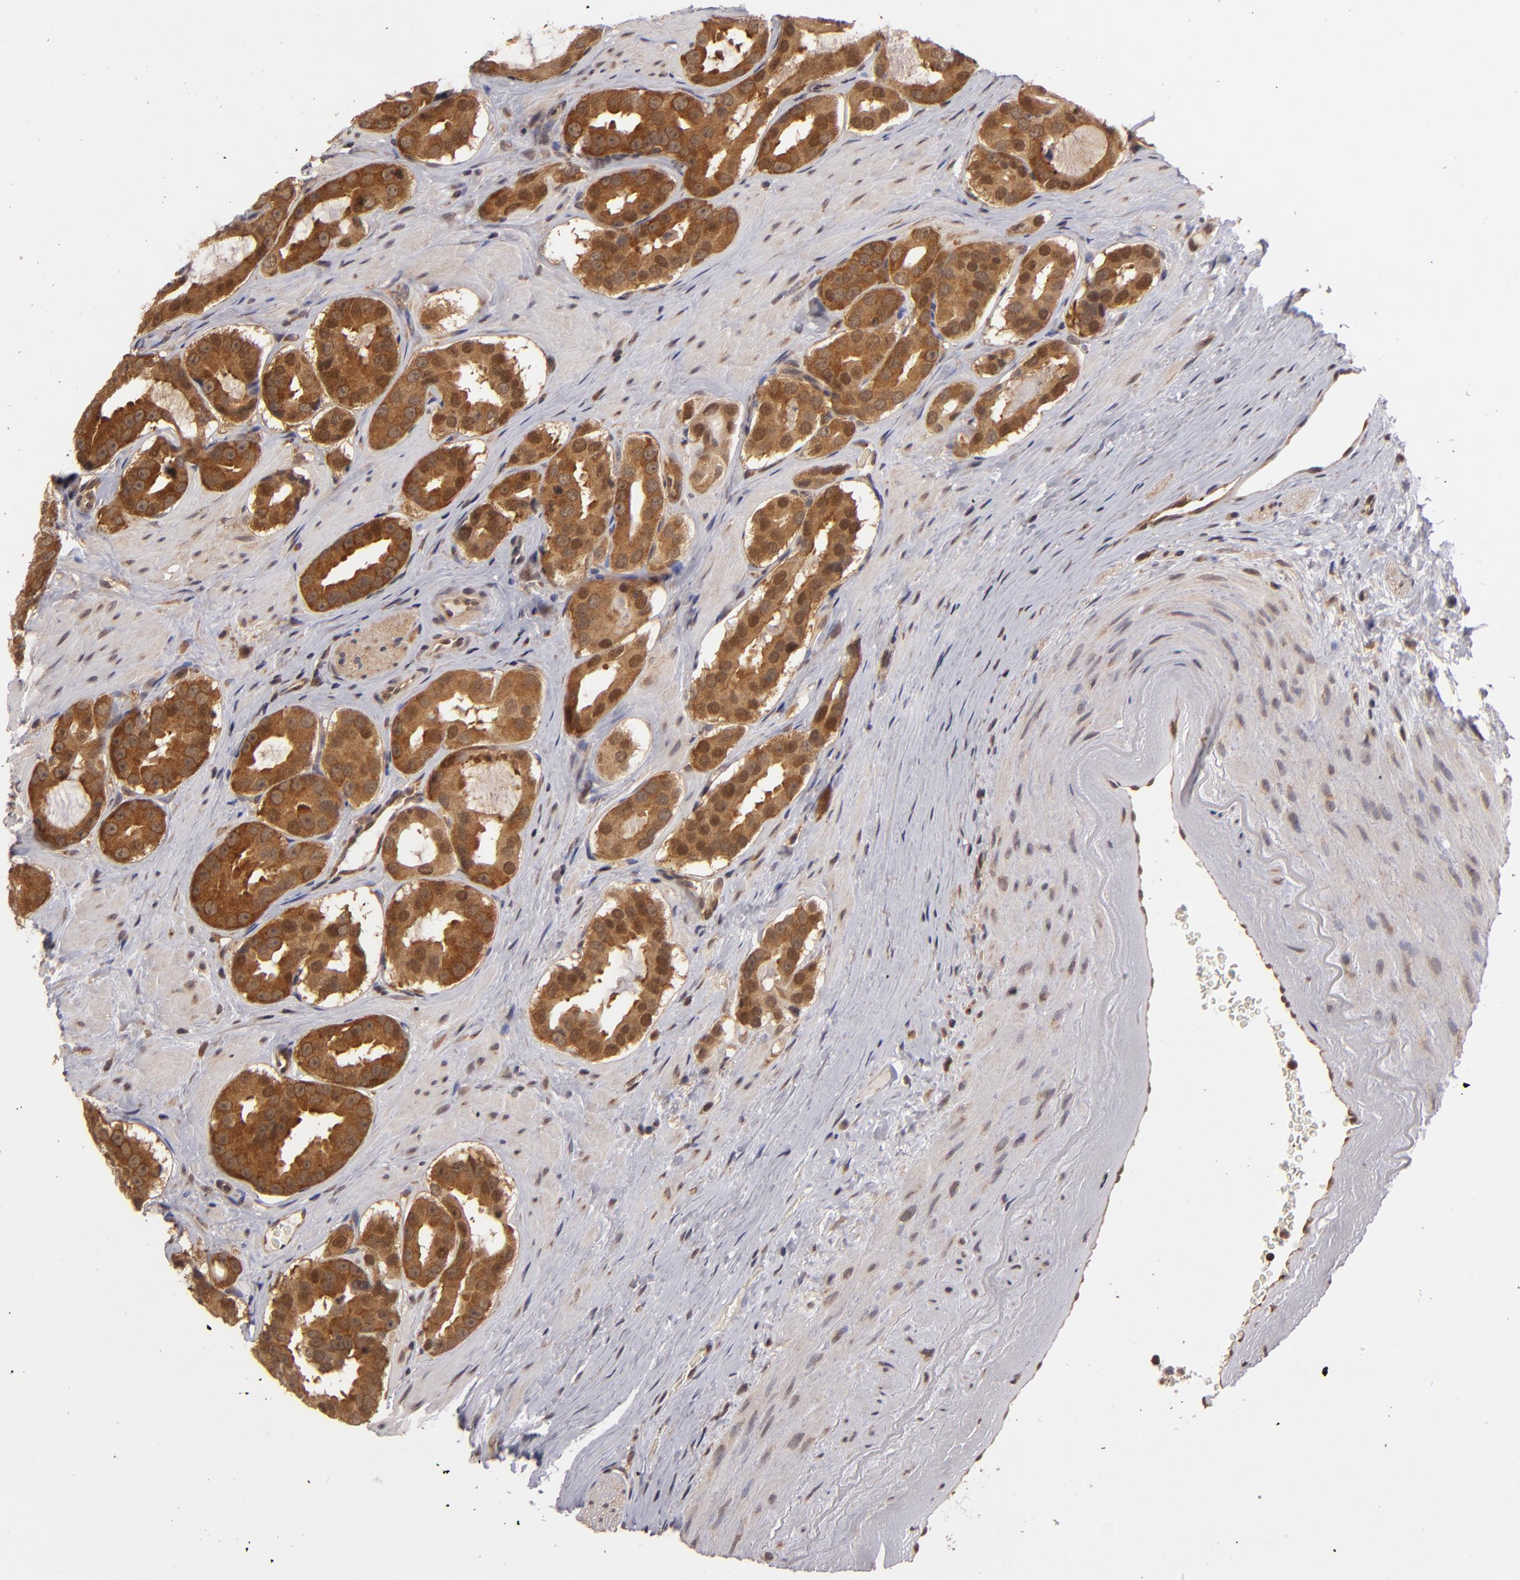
{"staining": {"intensity": "strong", "quantity": ">75%", "location": "cytoplasmic/membranous"}, "tissue": "prostate cancer", "cell_type": "Tumor cells", "image_type": "cancer", "snomed": [{"axis": "morphology", "description": "Adenocarcinoma, Low grade"}, {"axis": "topography", "description": "Prostate"}], "caption": "The photomicrograph exhibits a brown stain indicating the presence of a protein in the cytoplasmic/membranous of tumor cells in adenocarcinoma (low-grade) (prostate).", "gene": "MAPK3", "patient": {"sex": "male", "age": 59}}